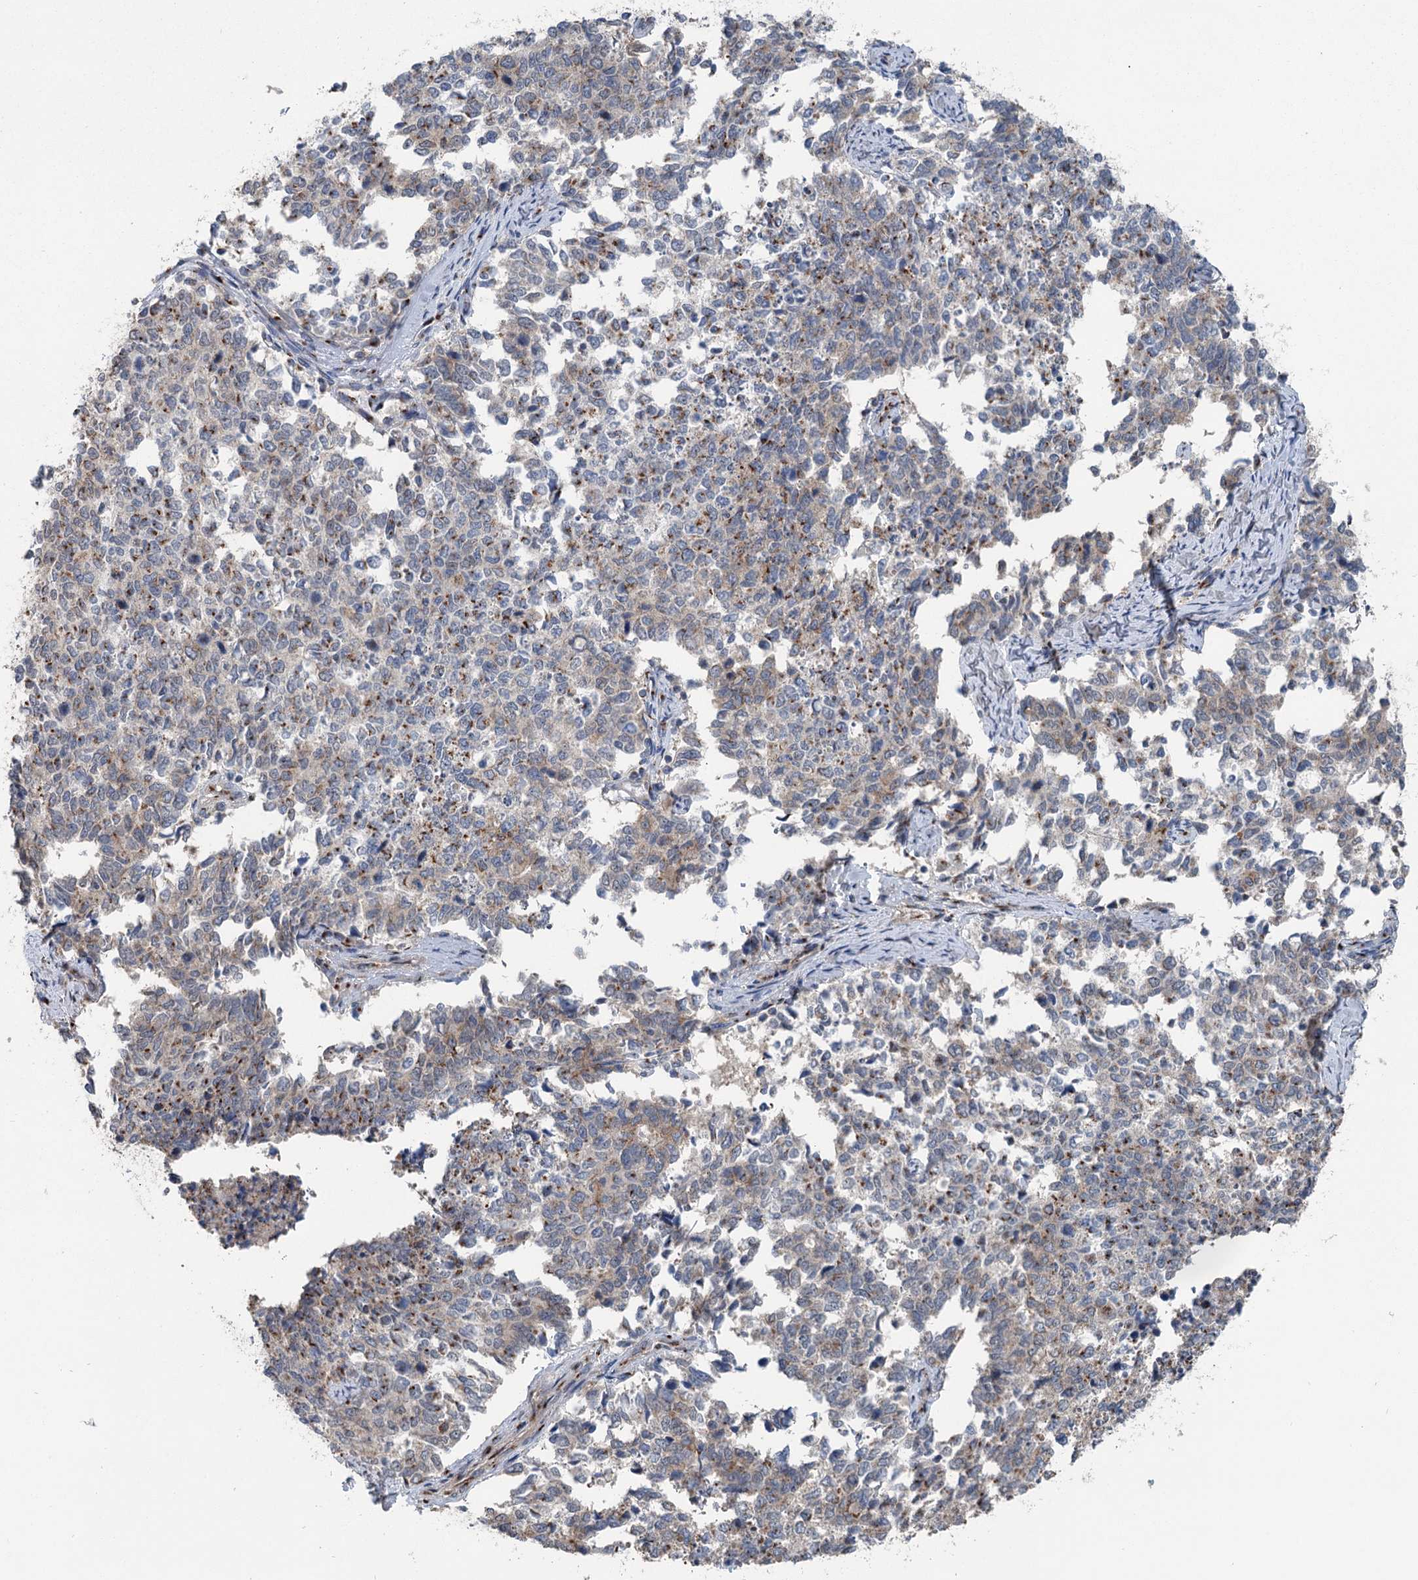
{"staining": {"intensity": "moderate", "quantity": "<25%", "location": "cytoplasmic/membranous"}, "tissue": "cervical cancer", "cell_type": "Tumor cells", "image_type": "cancer", "snomed": [{"axis": "morphology", "description": "Squamous cell carcinoma, NOS"}, {"axis": "topography", "description": "Cervix"}], "caption": "Immunohistochemical staining of cervical cancer (squamous cell carcinoma) exhibits low levels of moderate cytoplasmic/membranous expression in approximately <25% of tumor cells.", "gene": "ITIH5", "patient": {"sex": "female", "age": 63}}